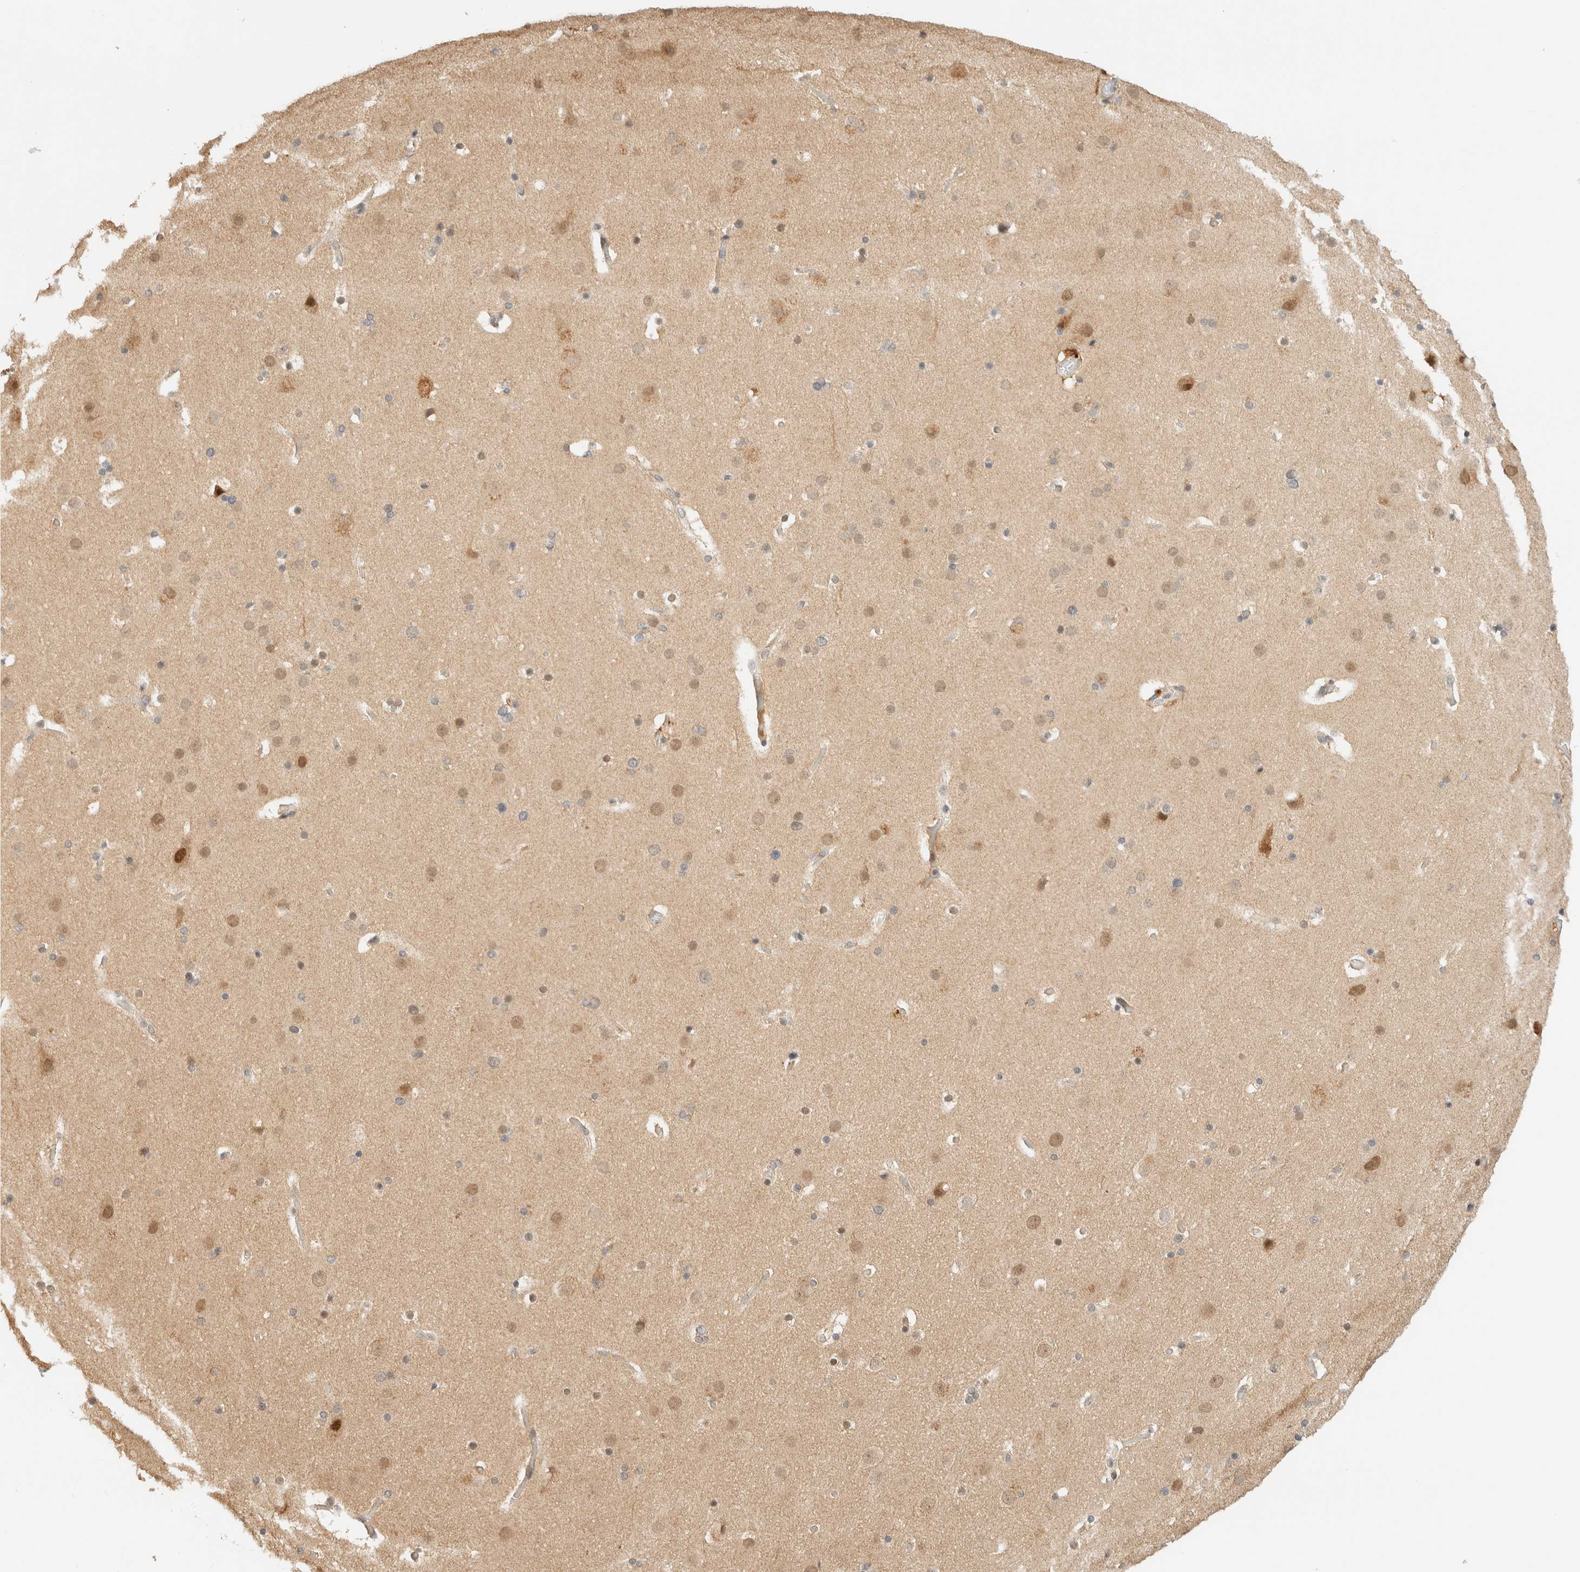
{"staining": {"intensity": "weak", "quantity": ">75%", "location": "cytoplasmic/membranous"}, "tissue": "cerebral cortex", "cell_type": "Endothelial cells", "image_type": "normal", "snomed": [{"axis": "morphology", "description": "Normal tissue, NOS"}, {"axis": "topography", "description": "Cerebral cortex"}], "caption": "Protein staining of benign cerebral cortex demonstrates weak cytoplasmic/membranous positivity in about >75% of endothelial cells.", "gene": "ZBTB34", "patient": {"sex": "male", "age": 57}}